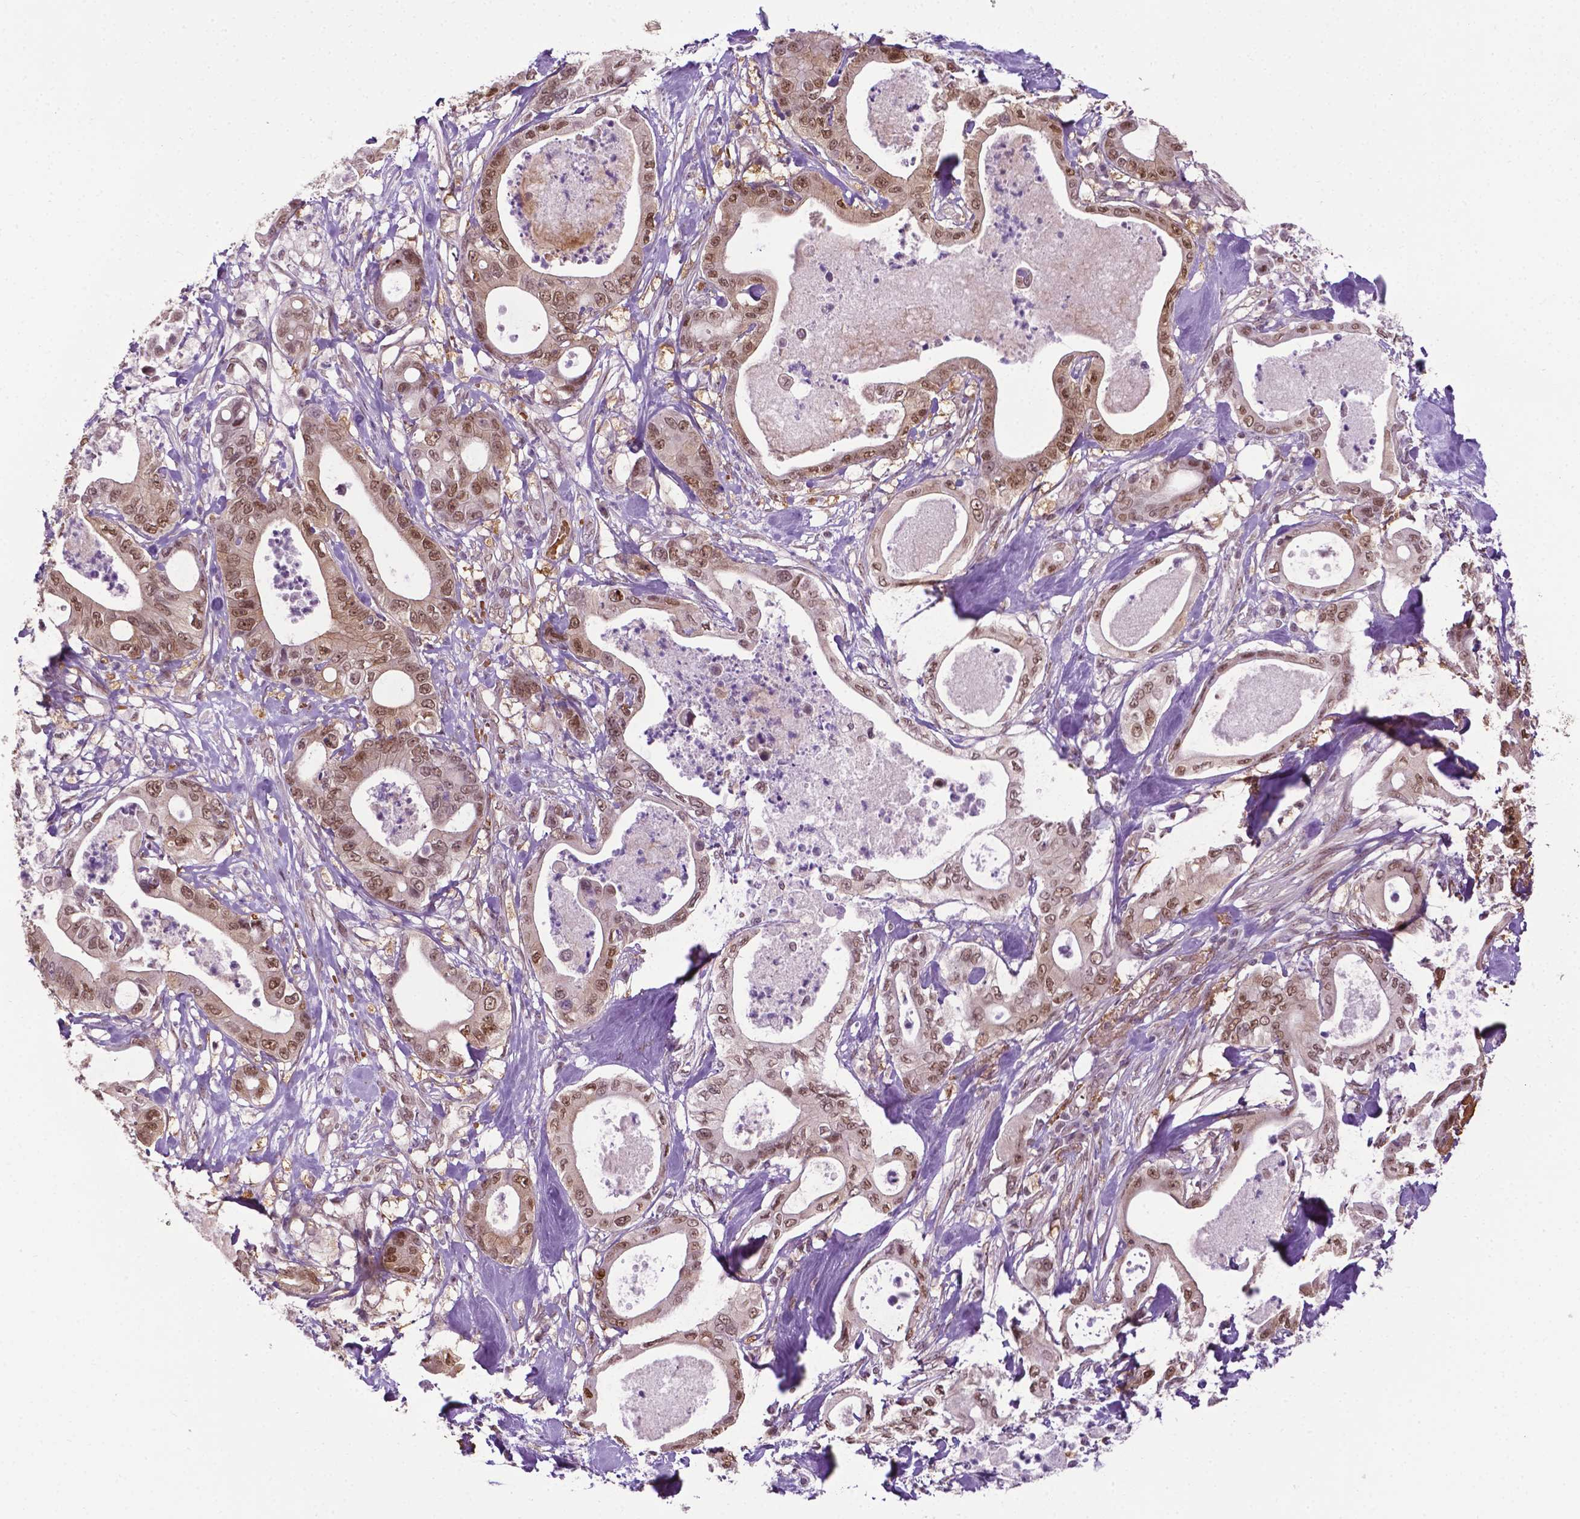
{"staining": {"intensity": "moderate", "quantity": ">75%", "location": "nuclear"}, "tissue": "pancreatic cancer", "cell_type": "Tumor cells", "image_type": "cancer", "snomed": [{"axis": "morphology", "description": "Adenocarcinoma, NOS"}, {"axis": "topography", "description": "Pancreas"}], "caption": "Pancreatic adenocarcinoma tissue shows moderate nuclear positivity in about >75% of tumor cells", "gene": "UBQLN4", "patient": {"sex": "male", "age": 71}}